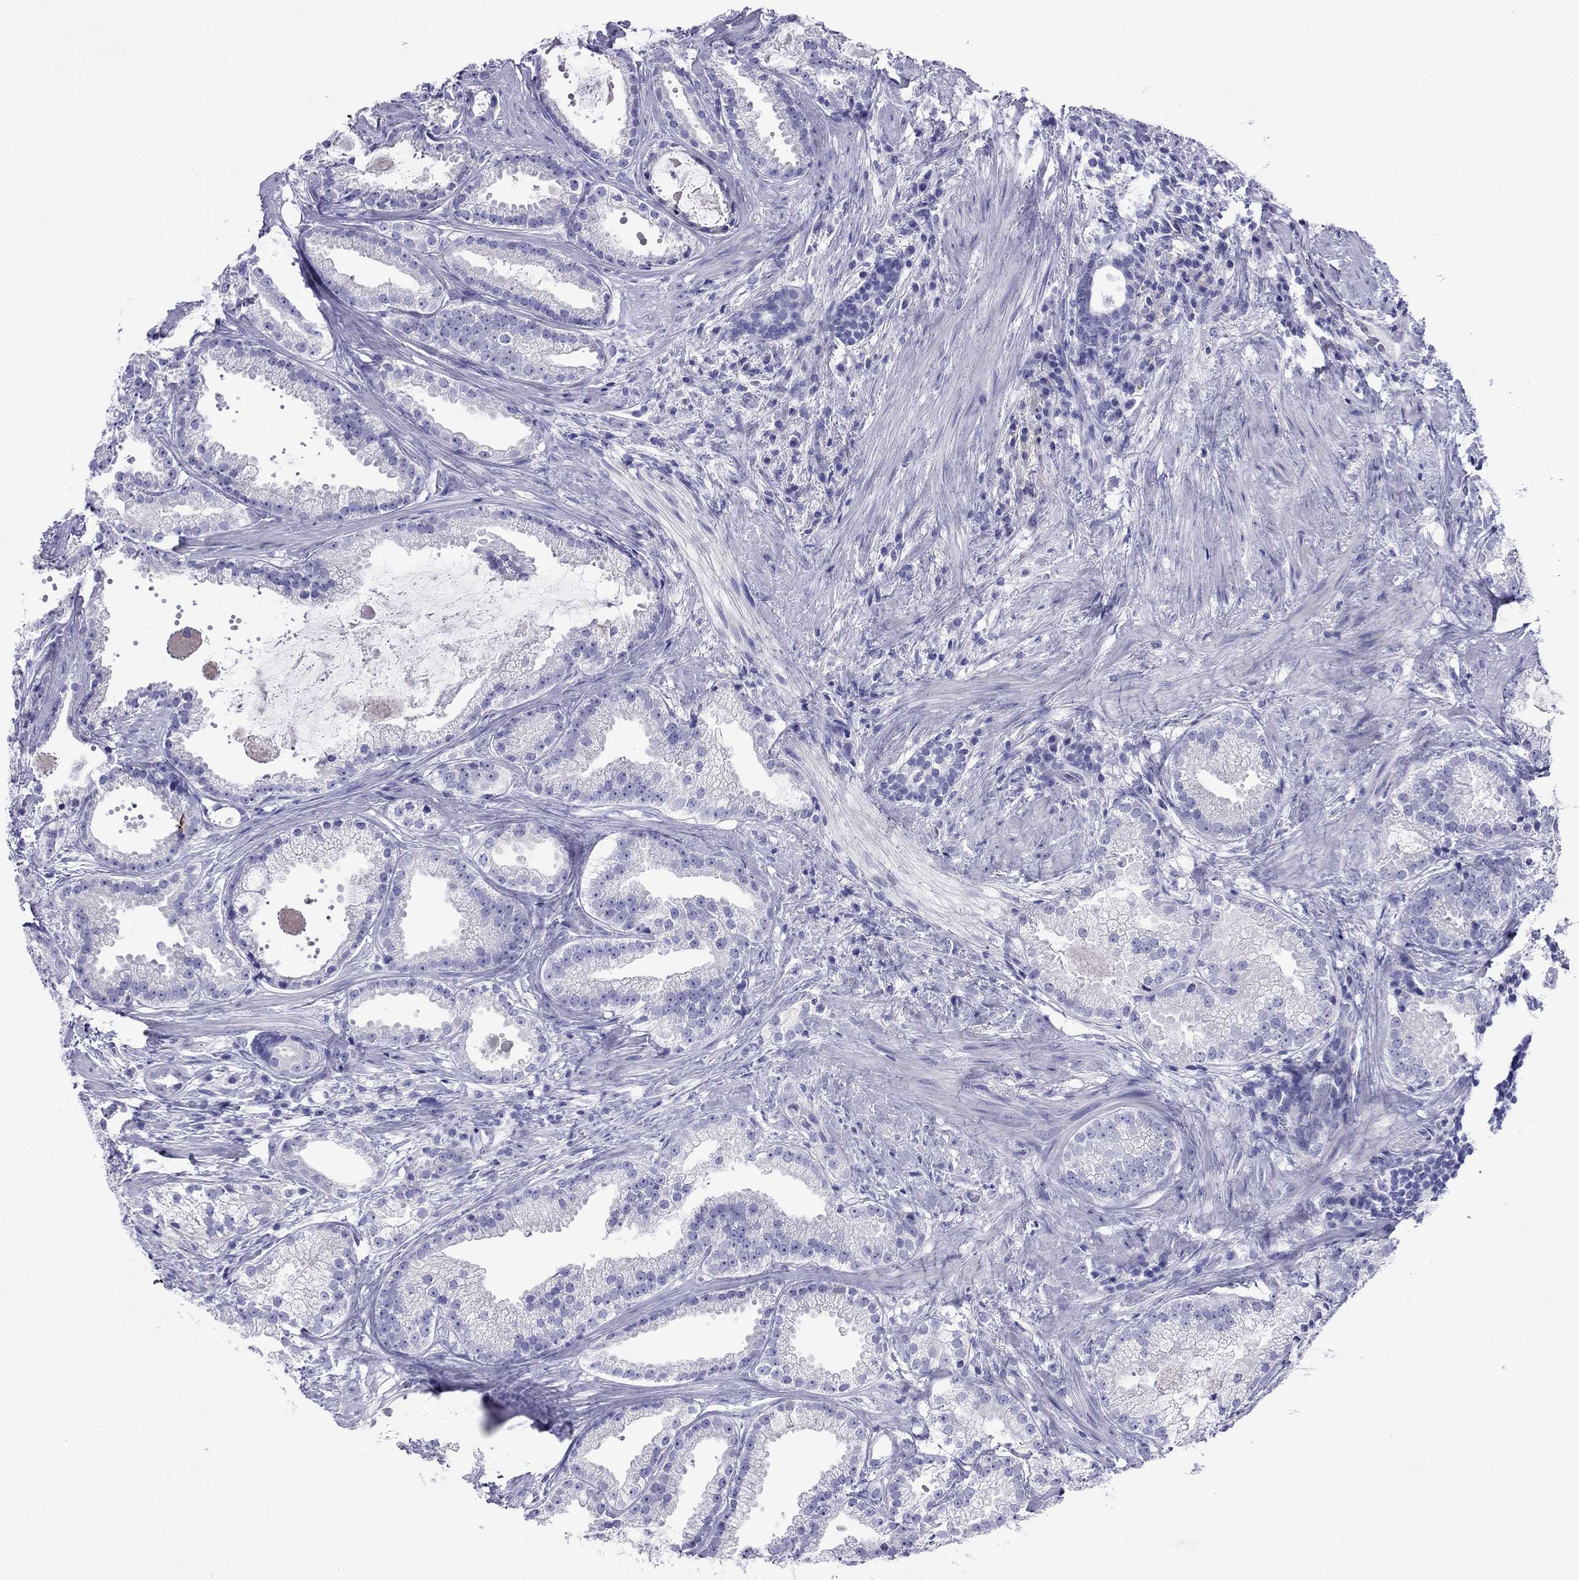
{"staining": {"intensity": "negative", "quantity": "none", "location": "none"}, "tissue": "prostate cancer", "cell_type": "Tumor cells", "image_type": "cancer", "snomed": [{"axis": "morphology", "description": "Adenocarcinoma, NOS"}, {"axis": "morphology", "description": "Adenocarcinoma, High grade"}, {"axis": "topography", "description": "Prostate"}], "caption": "An image of human prostate cancer is negative for staining in tumor cells. (IHC, brightfield microscopy, high magnification).", "gene": "PCDHA6", "patient": {"sex": "male", "age": 64}}